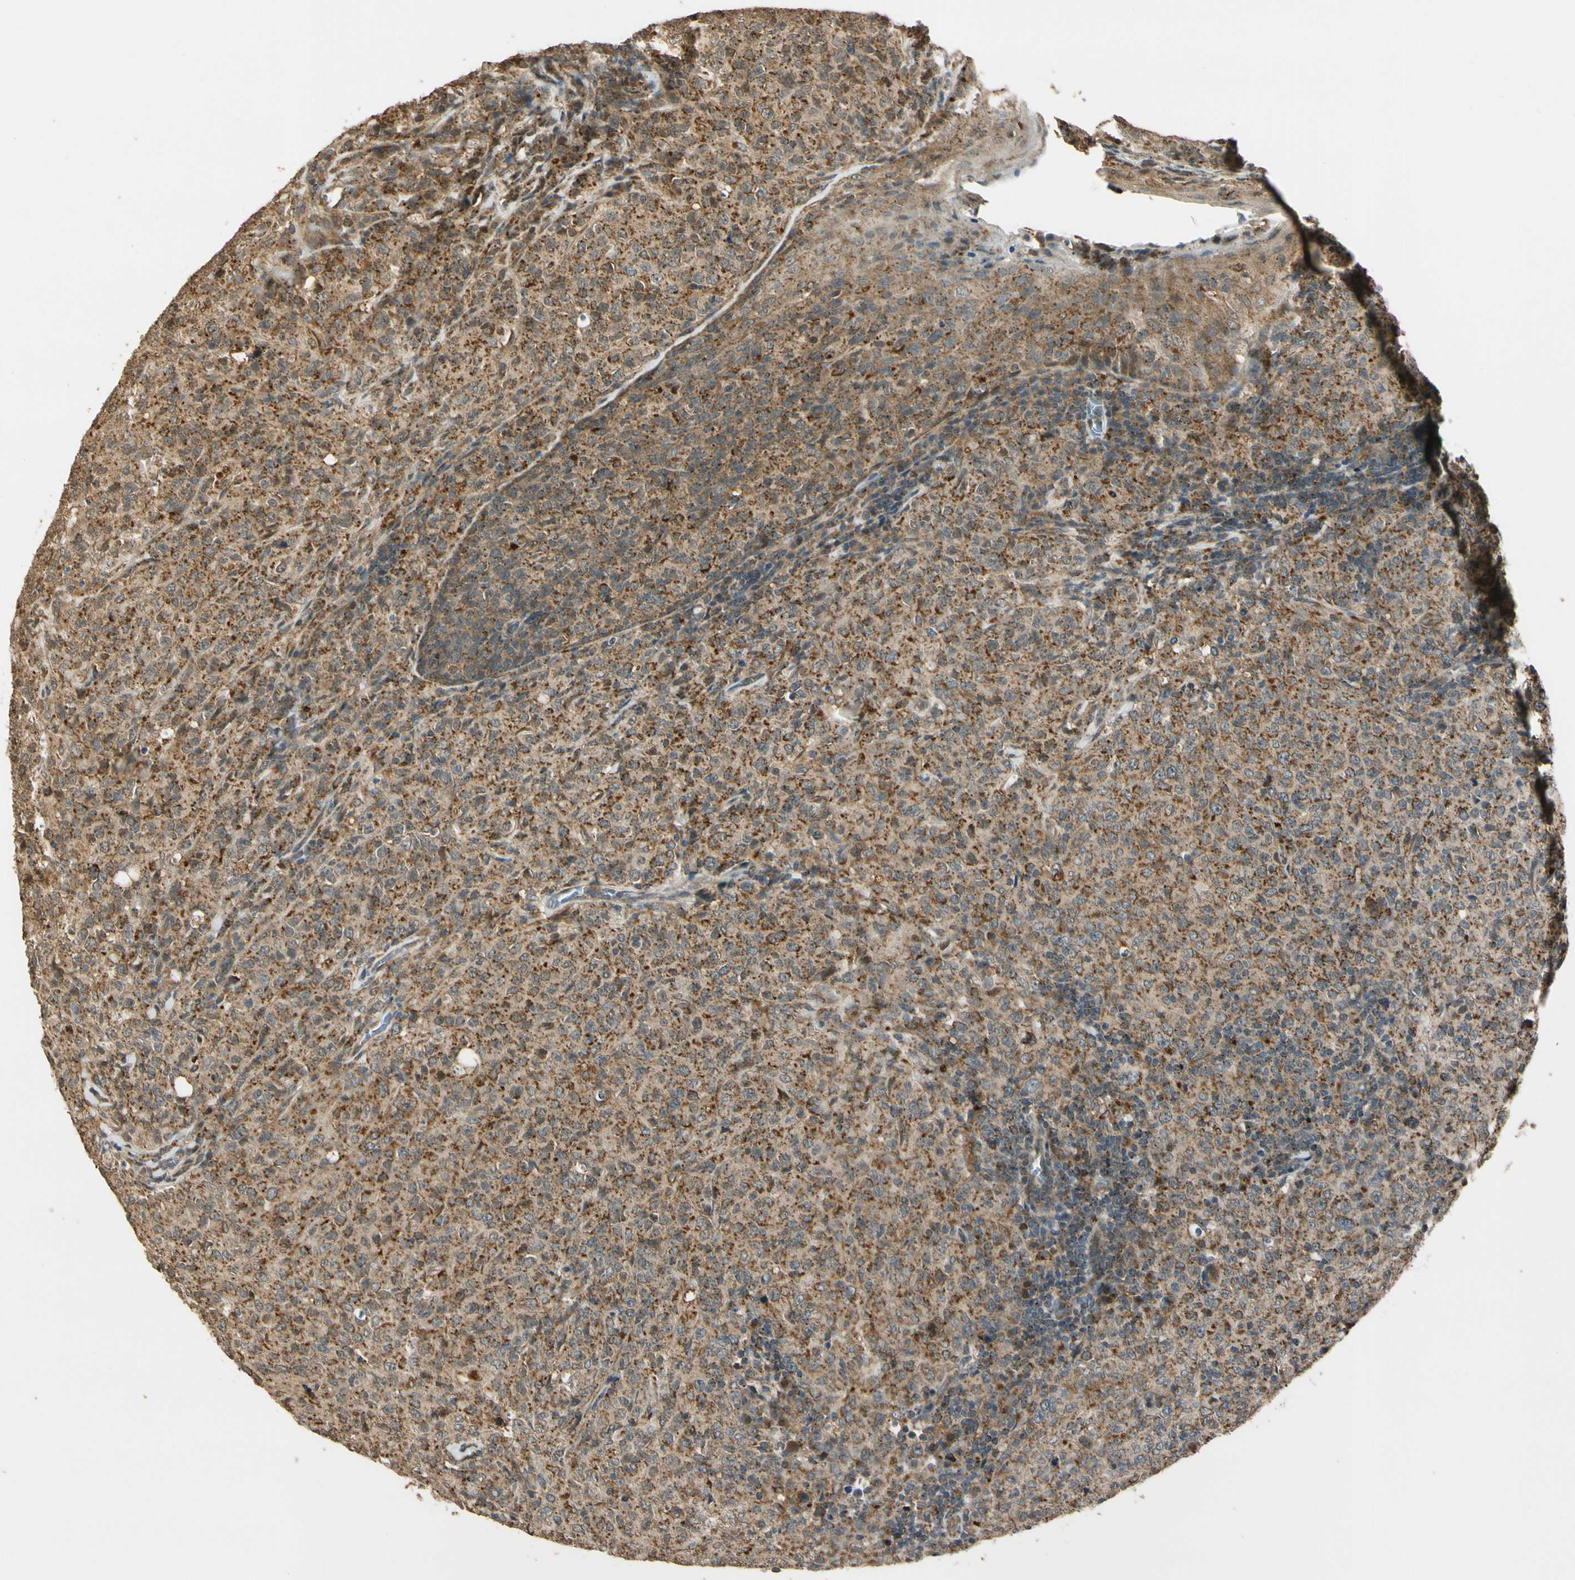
{"staining": {"intensity": "moderate", "quantity": ">75%", "location": "cytoplasmic/membranous"}, "tissue": "lymphoma", "cell_type": "Tumor cells", "image_type": "cancer", "snomed": [{"axis": "morphology", "description": "Malignant lymphoma, non-Hodgkin's type, High grade"}, {"axis": "topography", "description": "Tonsil"}], "caption": "Immunohistochemical staining of human high-grade malignant lymphoma, non-Hodgkin's type shows moderate cytoplasmic/membranous protein staining in about >75% of tumor cells.", "gene": "LAMTOR1", "patient": {"sex": "female", "age": 36}}